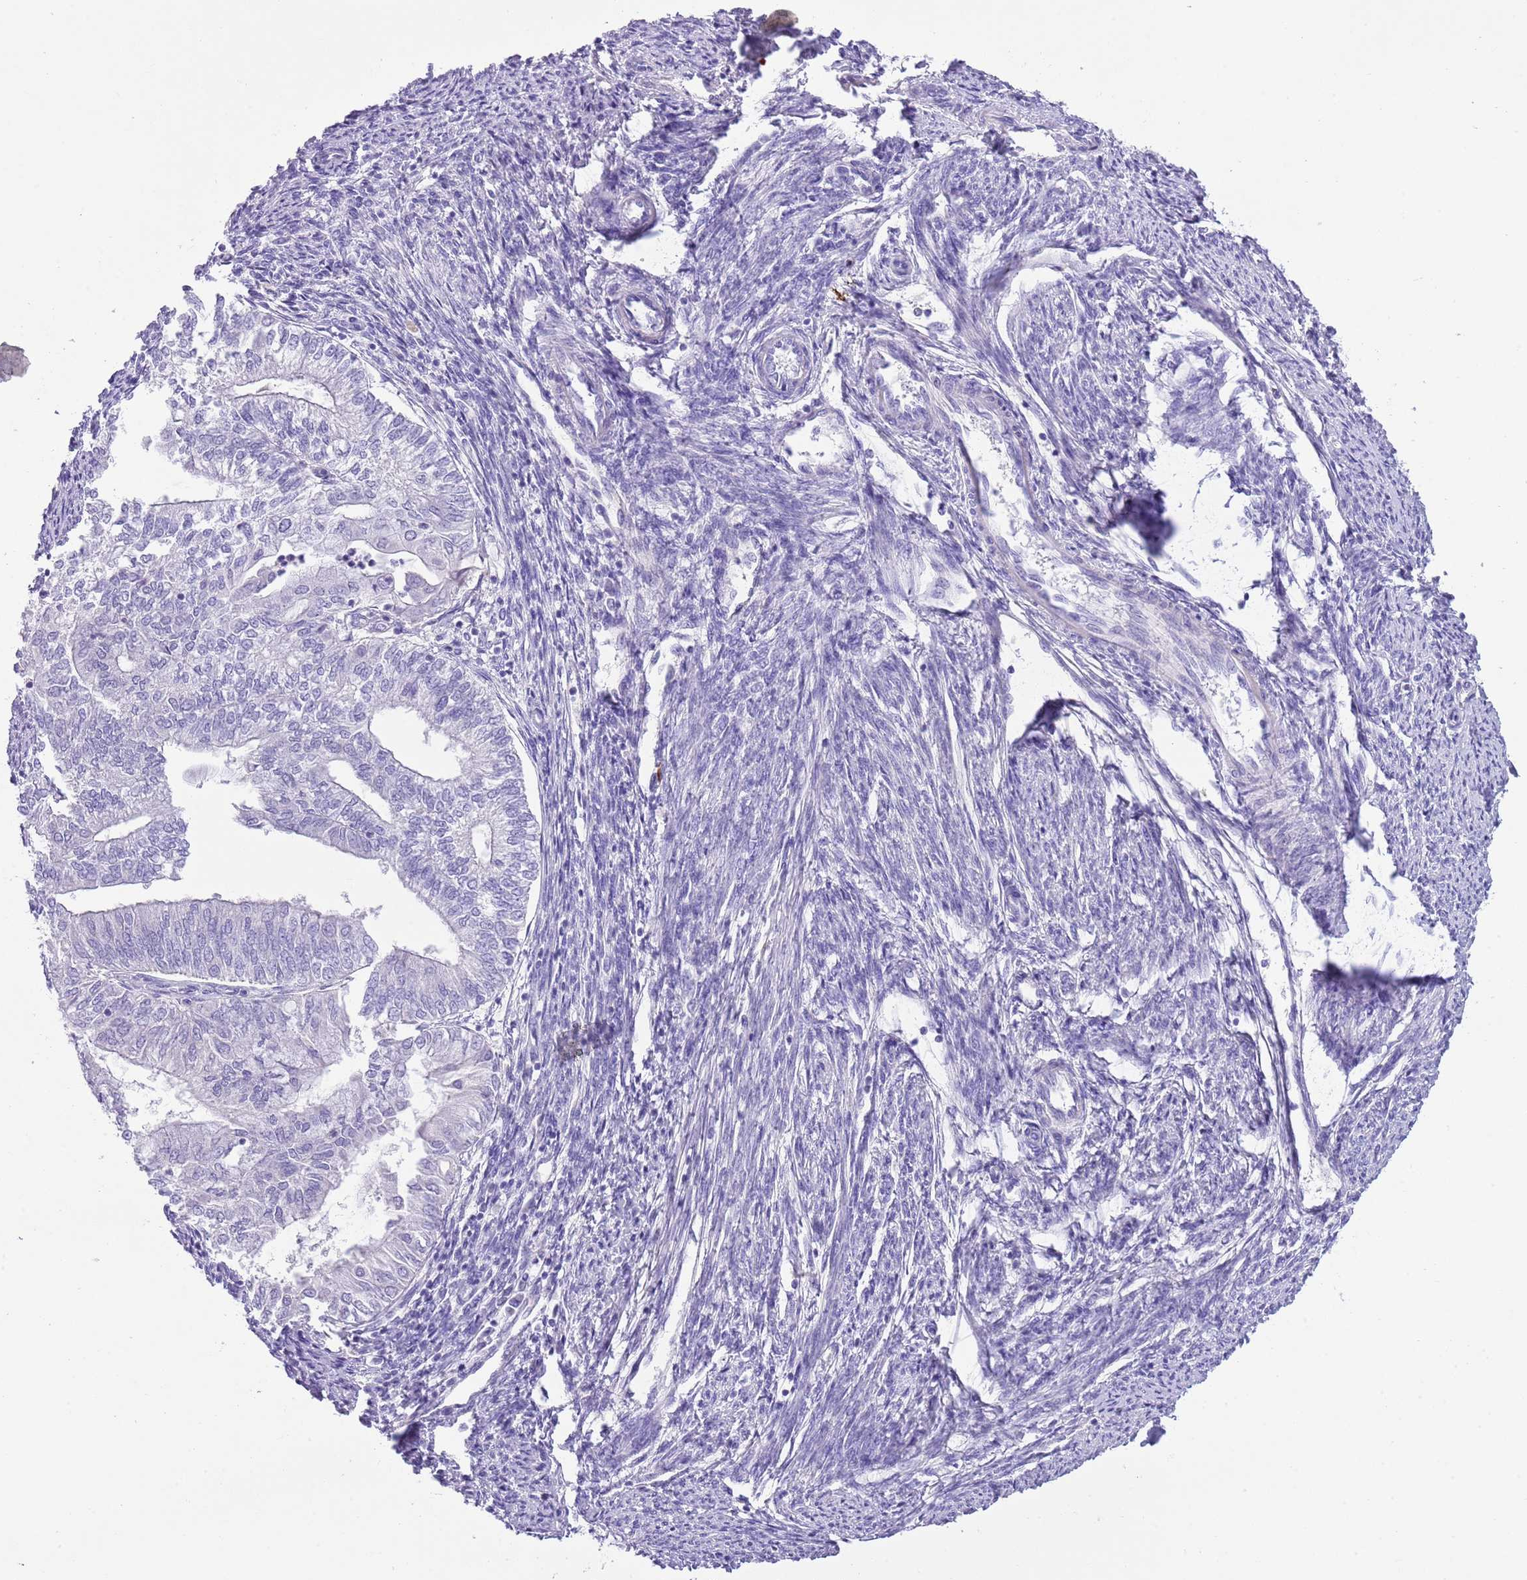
{"staining": {"intensity": "negative", "quantity": "none", "location": "none"}, "tissue": "smooth muscle", "cell_type": "Smooth muscle cells", "image_type": "normal", "snomed": [{"axis": "morphology", "description": "Normal tissue, NOS"}, {"axis": "topography", "description": "Smooth muscle"}, {"axis": "topography", "description": "Uterus"}], "caption": "Immunohistochemistry micrograph of unremarkable smooth muscle: smooth muscle stained with DAB (3,3'-diaminobenzidine) displays no significant protein staining in smooth muscle cells. (IHC, brightfield microscopy, high magnification).", "gene": "CLEC2A", "patient": {"sex": "female", "age": 59}}